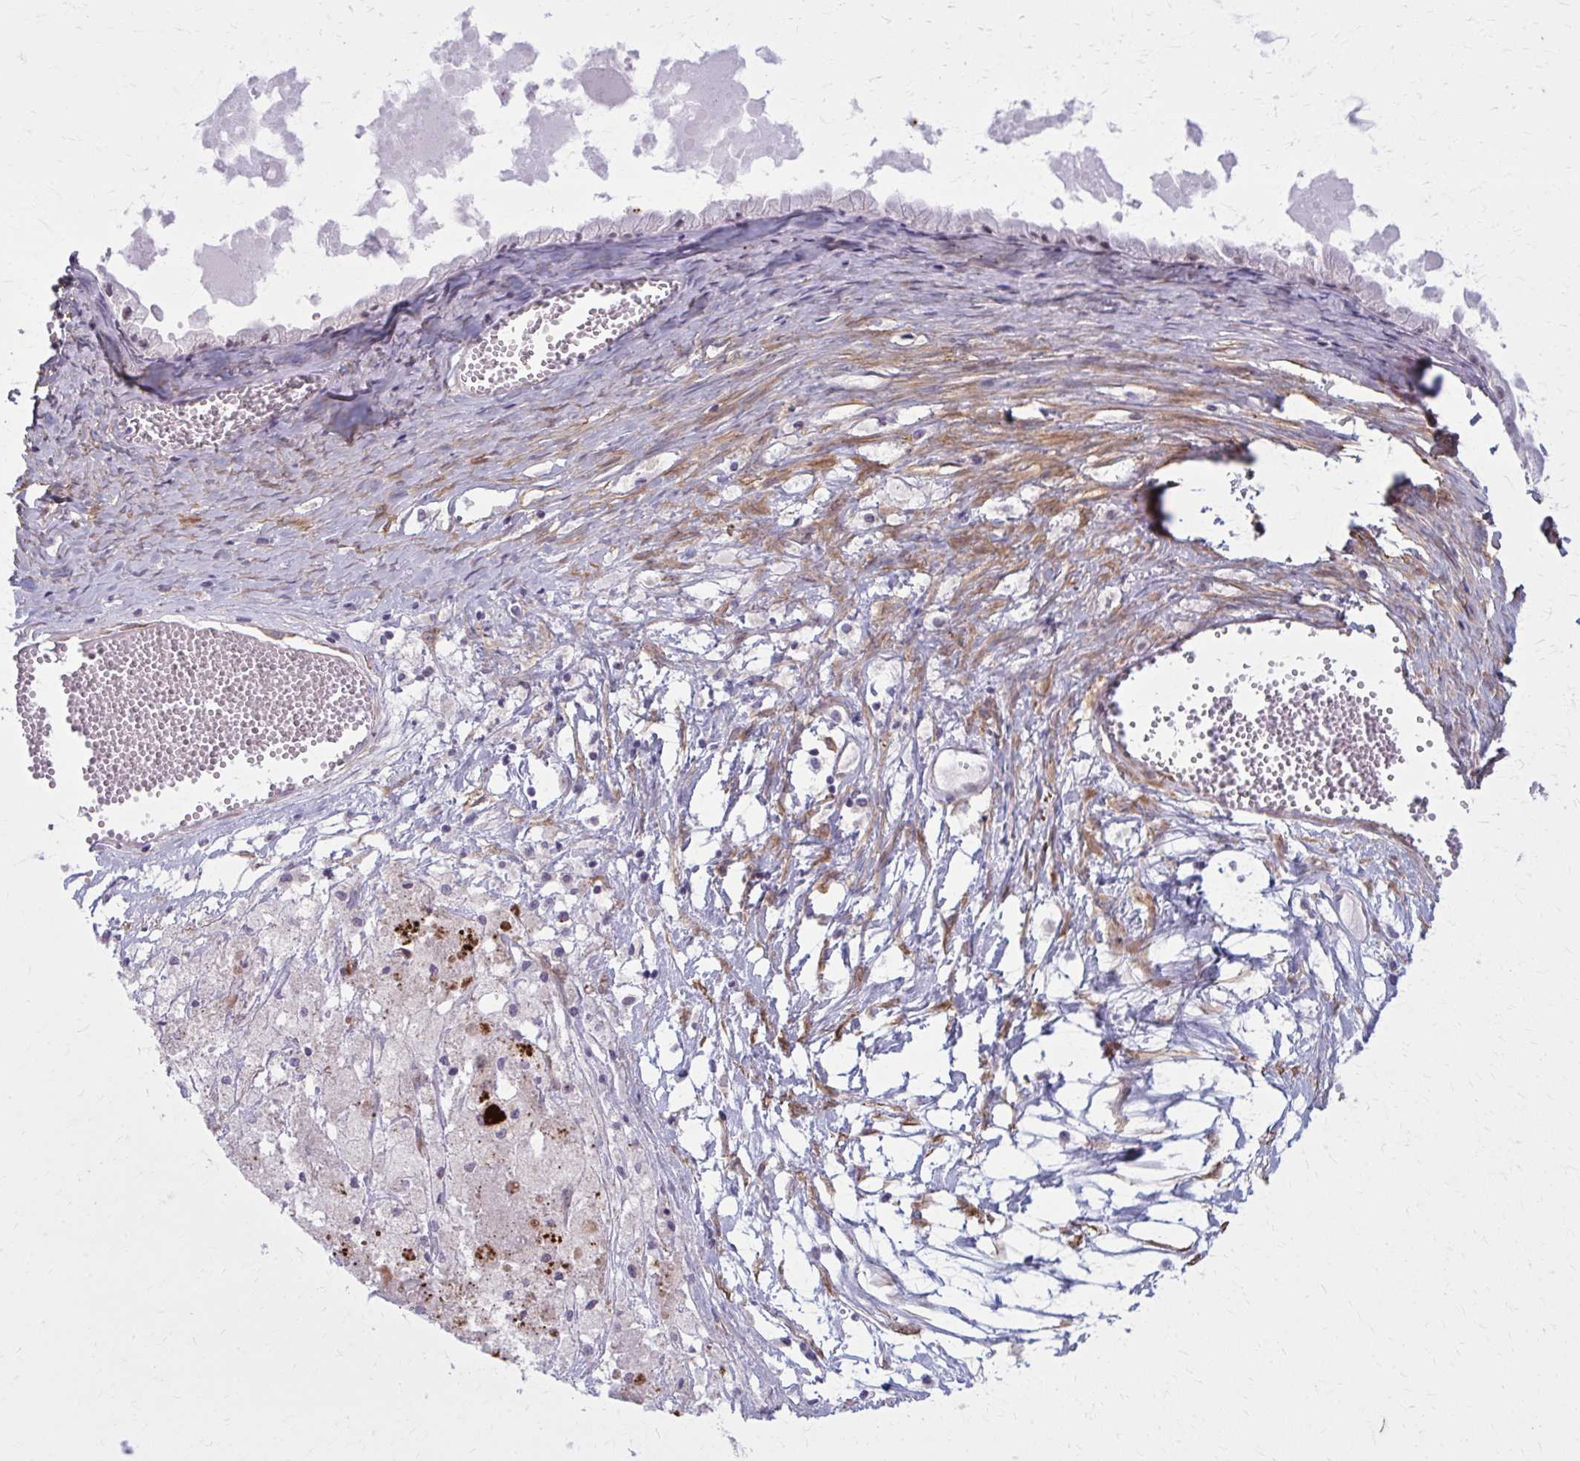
{"staining": {"intensity": "negative", "quantity": "none", "location": "none"}, "tissue": "ovarian cancer", "cell_type": "Tumor cells", "image_type": "cancer", "snomed": [{"axis": "morphology", "description": "Cystadenocarcinoma, mucinous, NOS"}, {"axis": "topography", "description": "Ovary"}], "caption": "Ovarian cancer was stained to show a protein in brown. There is no significant staining in tumor cells.", "gene": "NUMBL", "patient": {"sex": "female", "age": 61}}